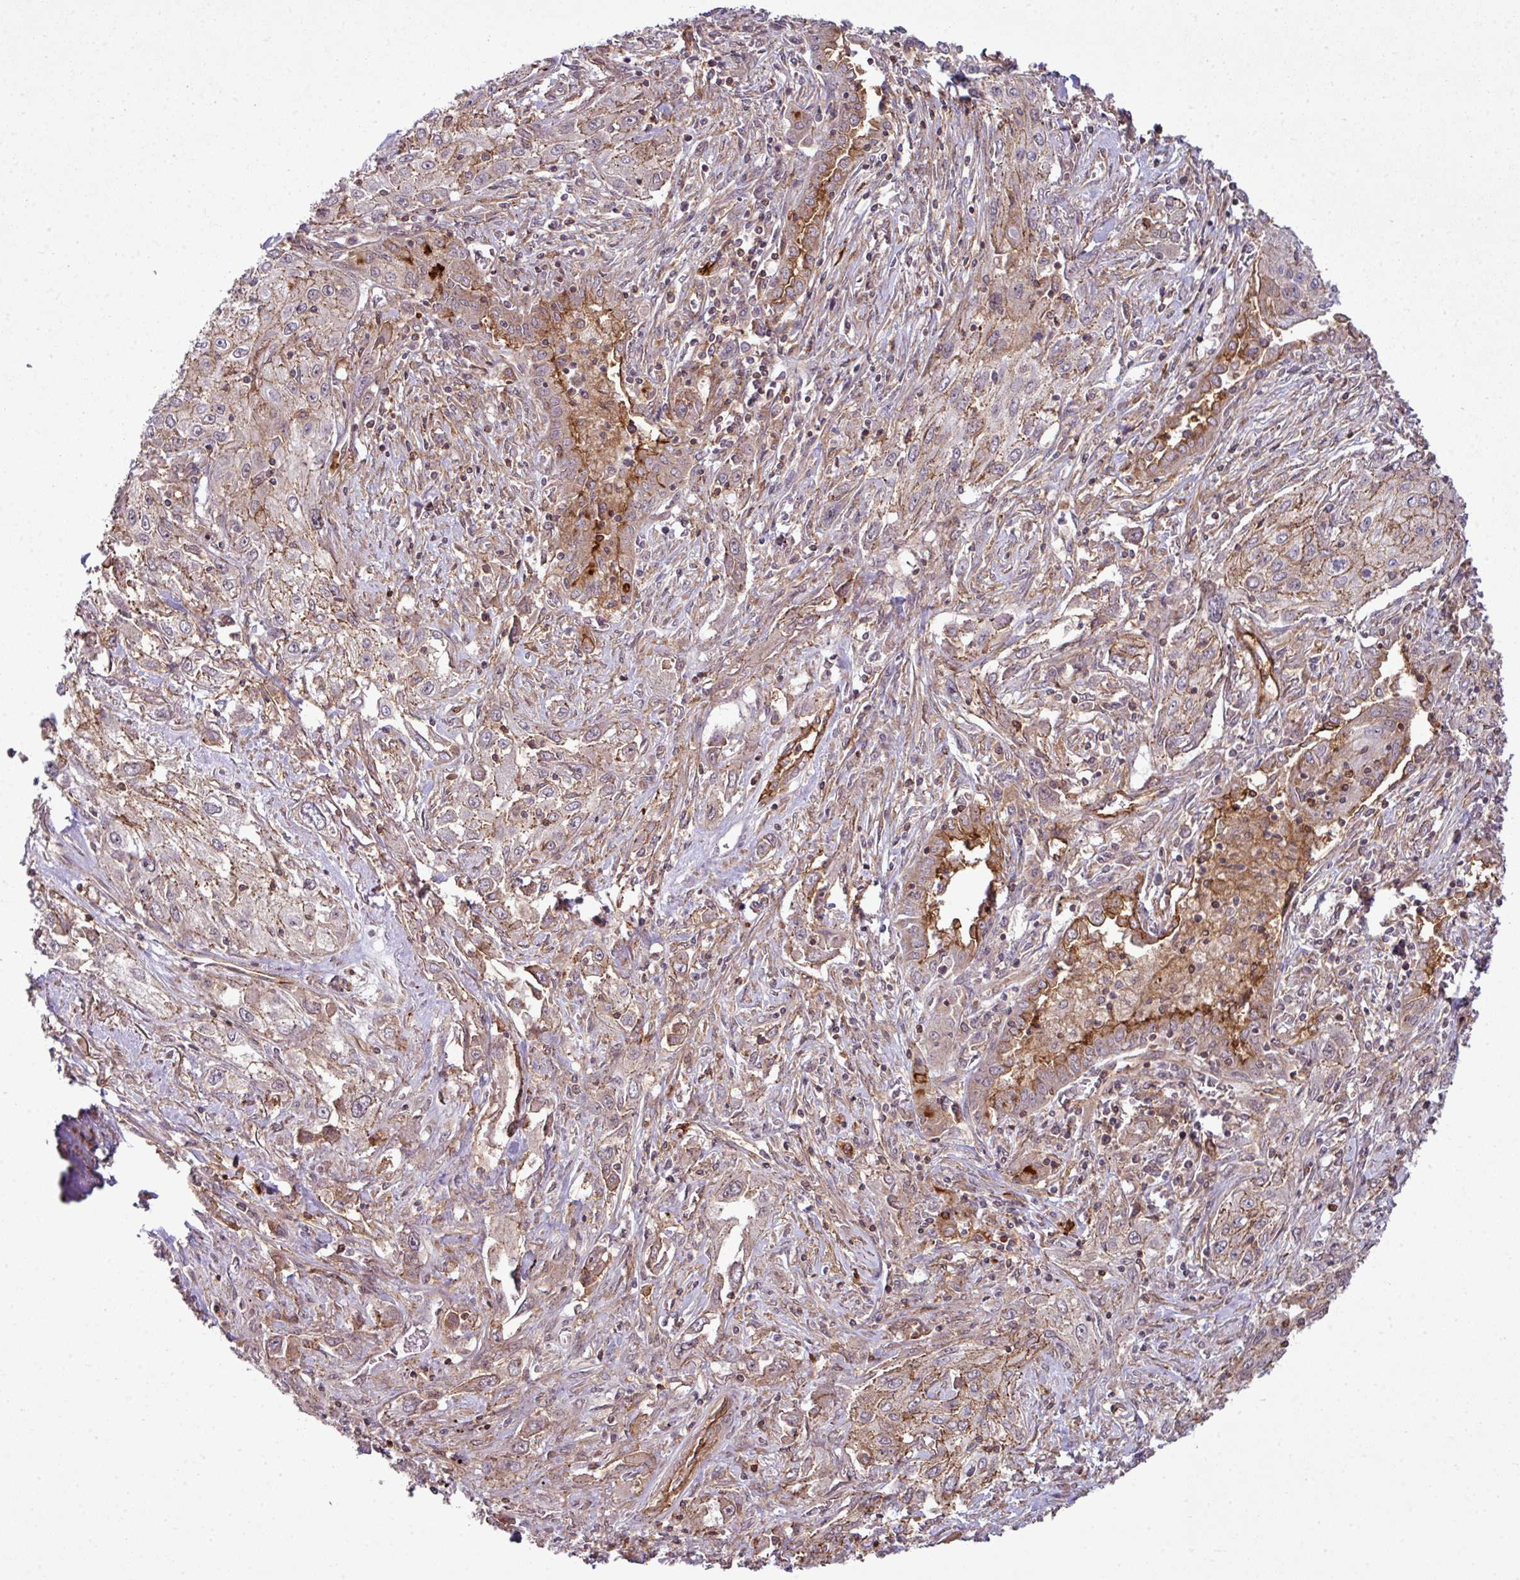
{"staining": {"intensity": "weak", "quantity": "<25%", "location": "cytoplasmic/membranous"}, "tissue": "lung cancer", "cell_type": "Tumor cells", "image_type": "cancer", "snomed": [{"axis": "morphology", "description": "Squamous cell carcinoma, NOS"}, {"axis": "topography", "description": "Lung"}], "caption": "A high-resolution histopathology image shows IHC staining of lung squamous cell carcinoma, which displays no significant positivity in tumor cells. Brightfield microscopy of IHC stained with DAB (3,3'-diaminobenzidine) (brown) and hematoxylin (blue), captured at high magnification.", "gene": "ZC2HC1C", "patient": {"sex": "female", "age": 69}}